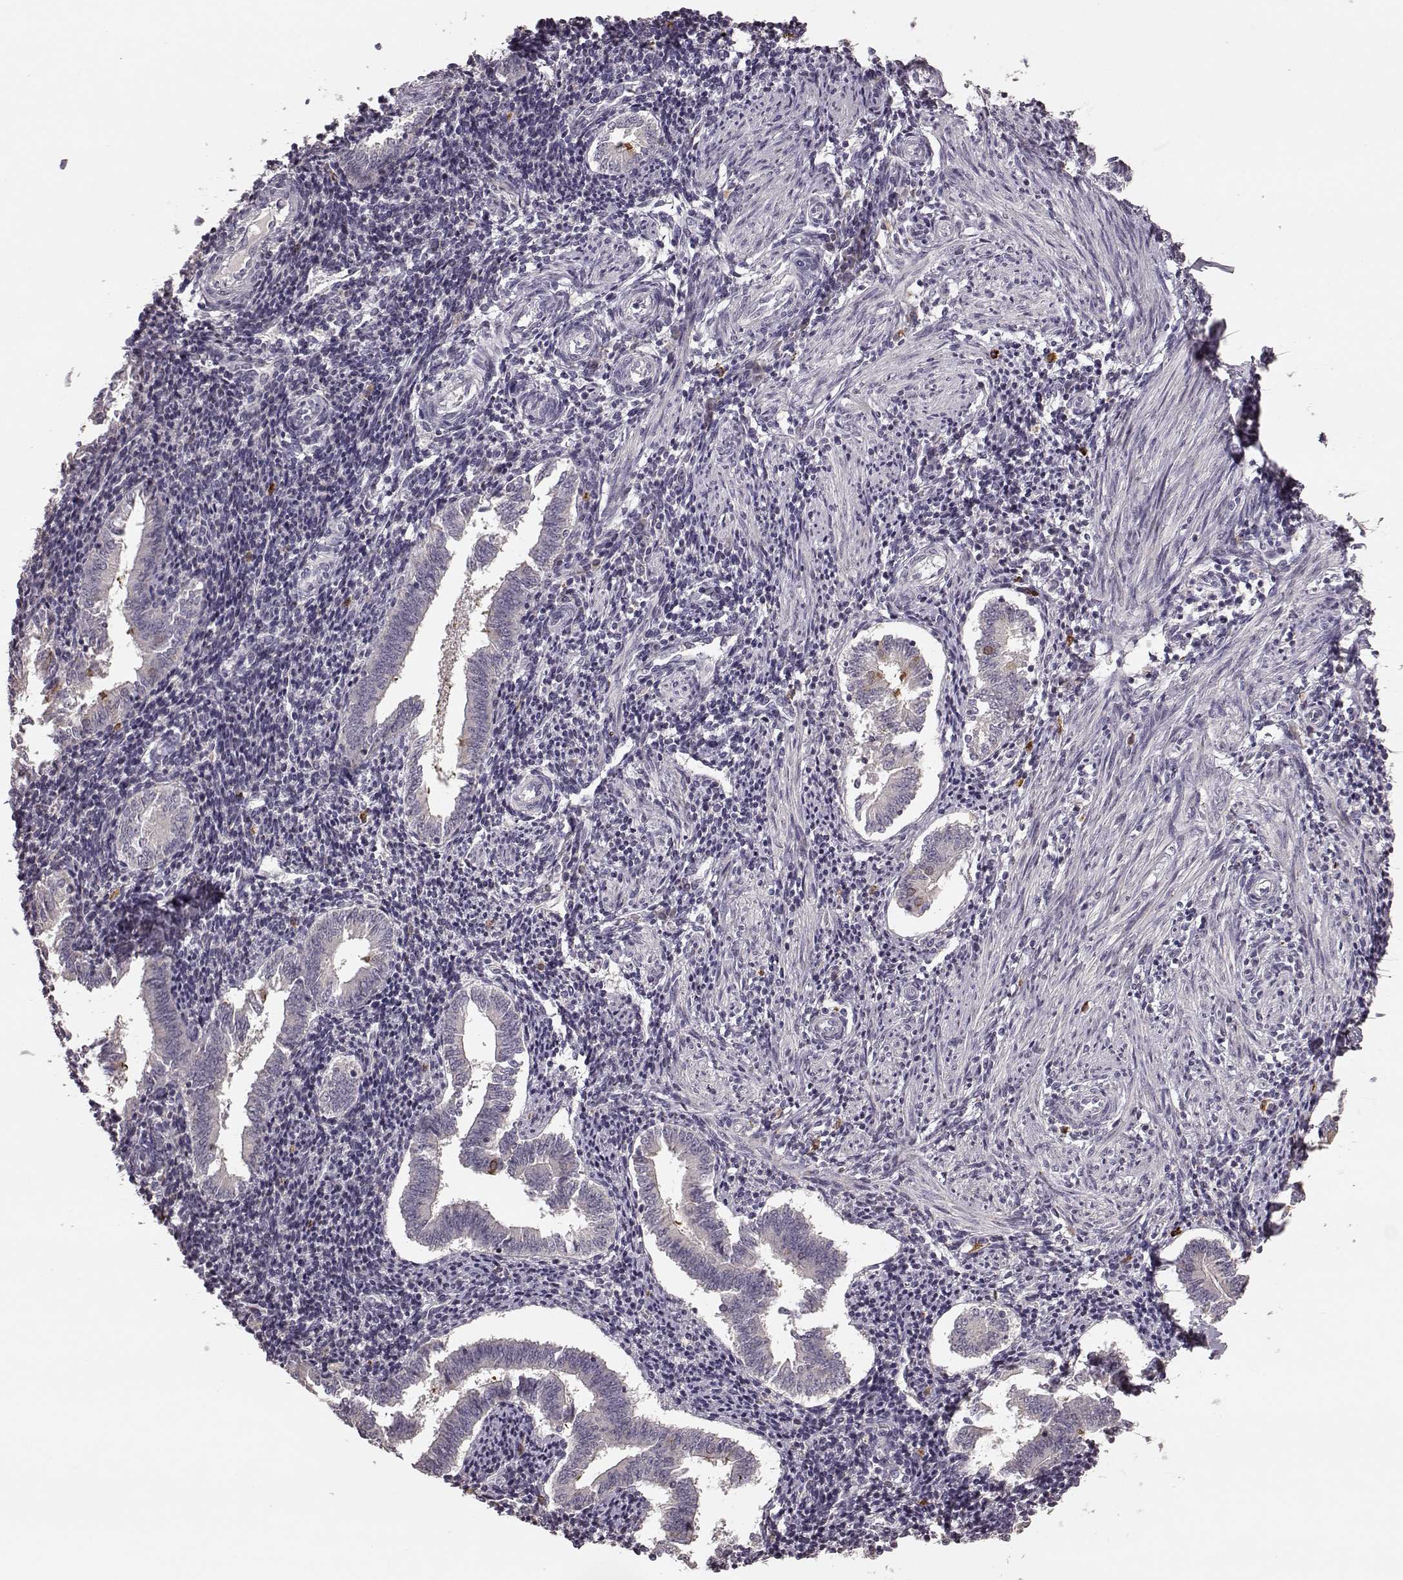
{"staining": {"intensity": "negative", "quantity": "none", "location": "none"}, "tissue": "endometrium", "cell_type": "Cells in endometrial stroma", "image_type": "normal", "snomed": [{"axis": "morphology", "description": "Normal tissue, NOS"}, {"axis": "topography", "description": "Endometrium"}], "caption": "Cells in endometrial stroma are negative for protein expression in normal human endometrium.", "gene": "SLC52A3", "patient": {"sex": "female", "age": 25}}